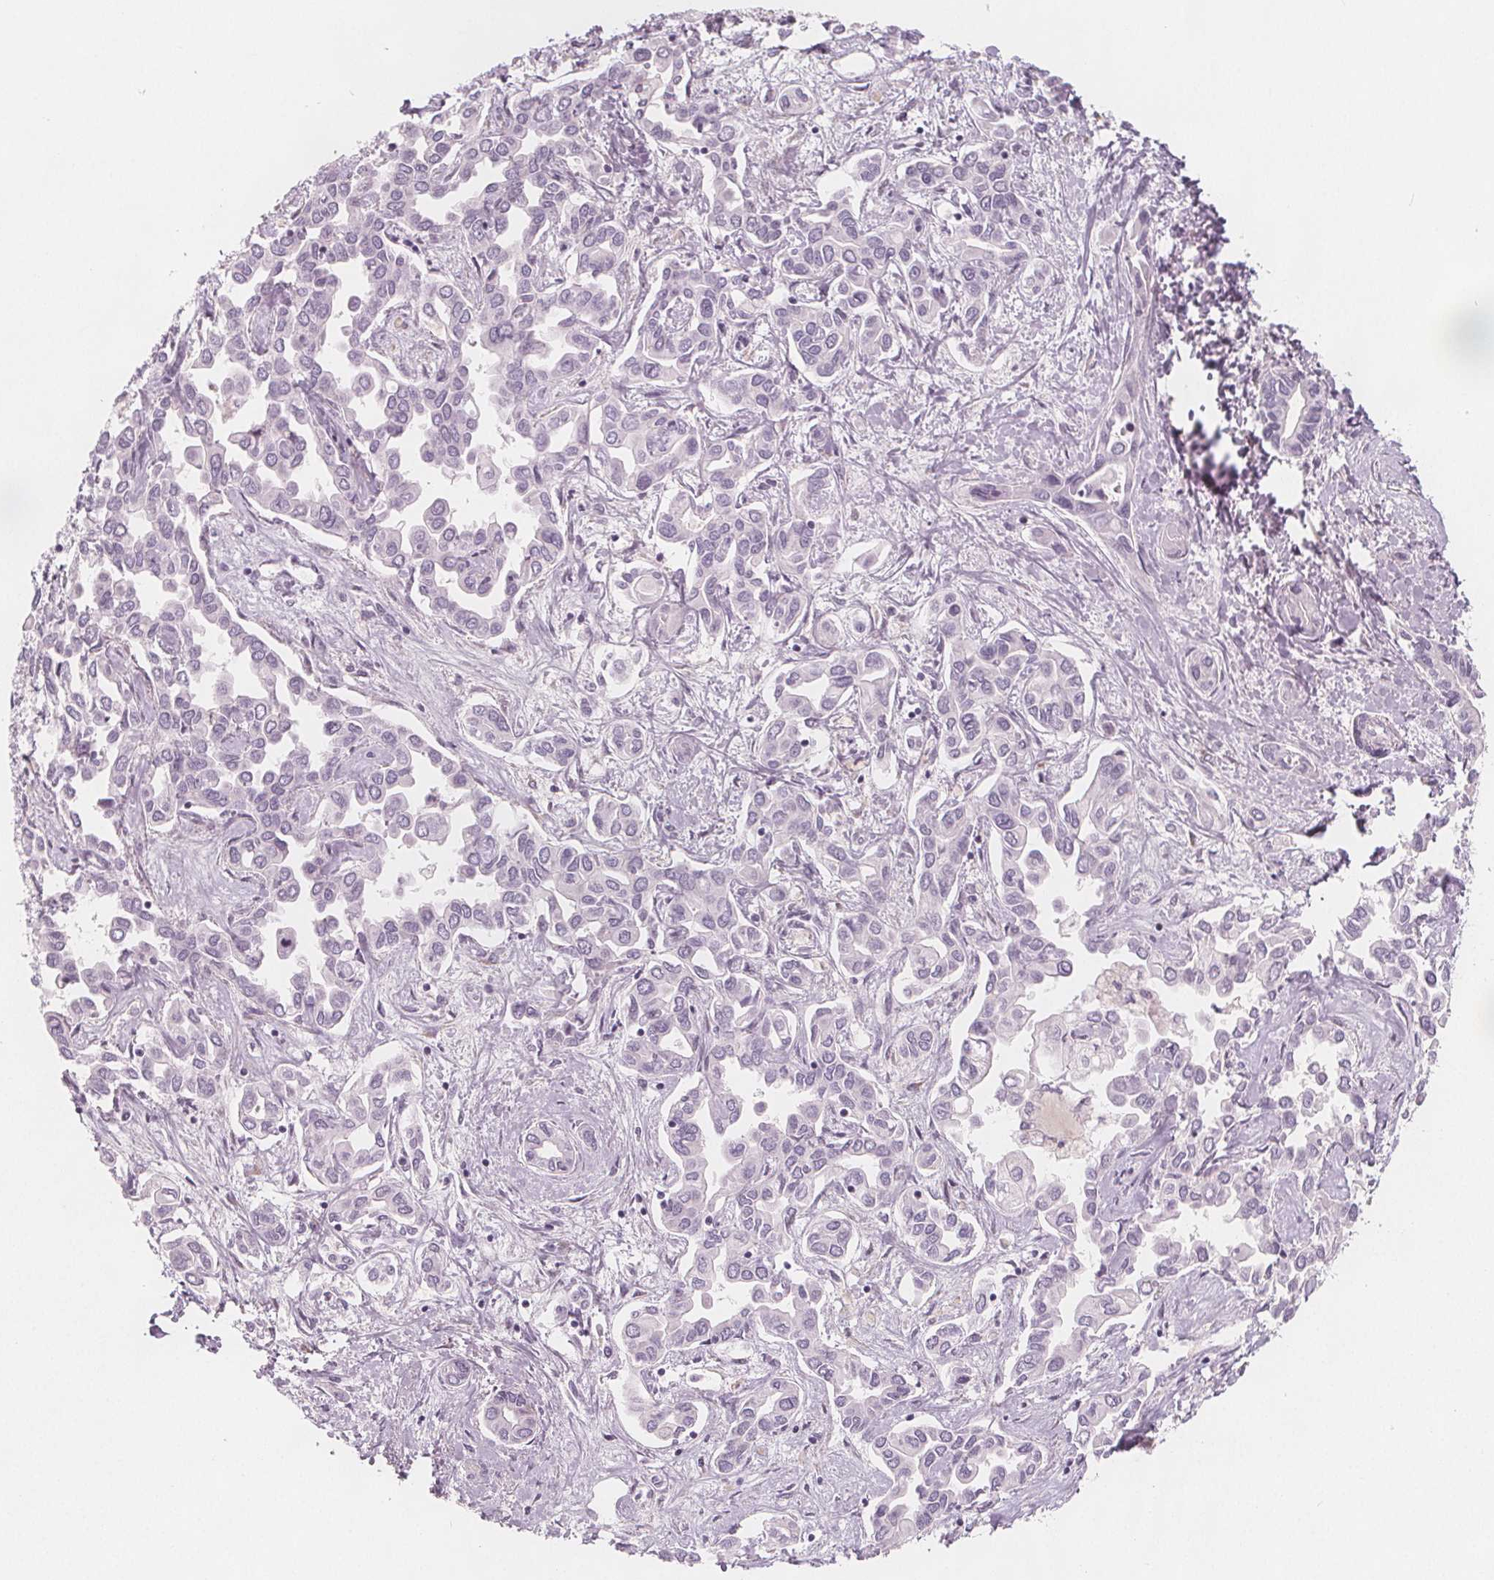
{"staining": {"intensity": "negative", "quantity": "none", "location": "none"}, "tissue": "liver cancer", "cell_type": "Tumor cells", "image_type": "cancer", "snomed": [{"axis": "morphology", "description": "Cholangiocarcinoma"}, {"axis": "topography", "description": "Liver"}], "caption": "This is an IHC micrograph of cholangiocarcinoma (liver). There is no expression in tumor cells.", "gene": "MAP1A", "patient": {"sex": "female", "age": 64}}